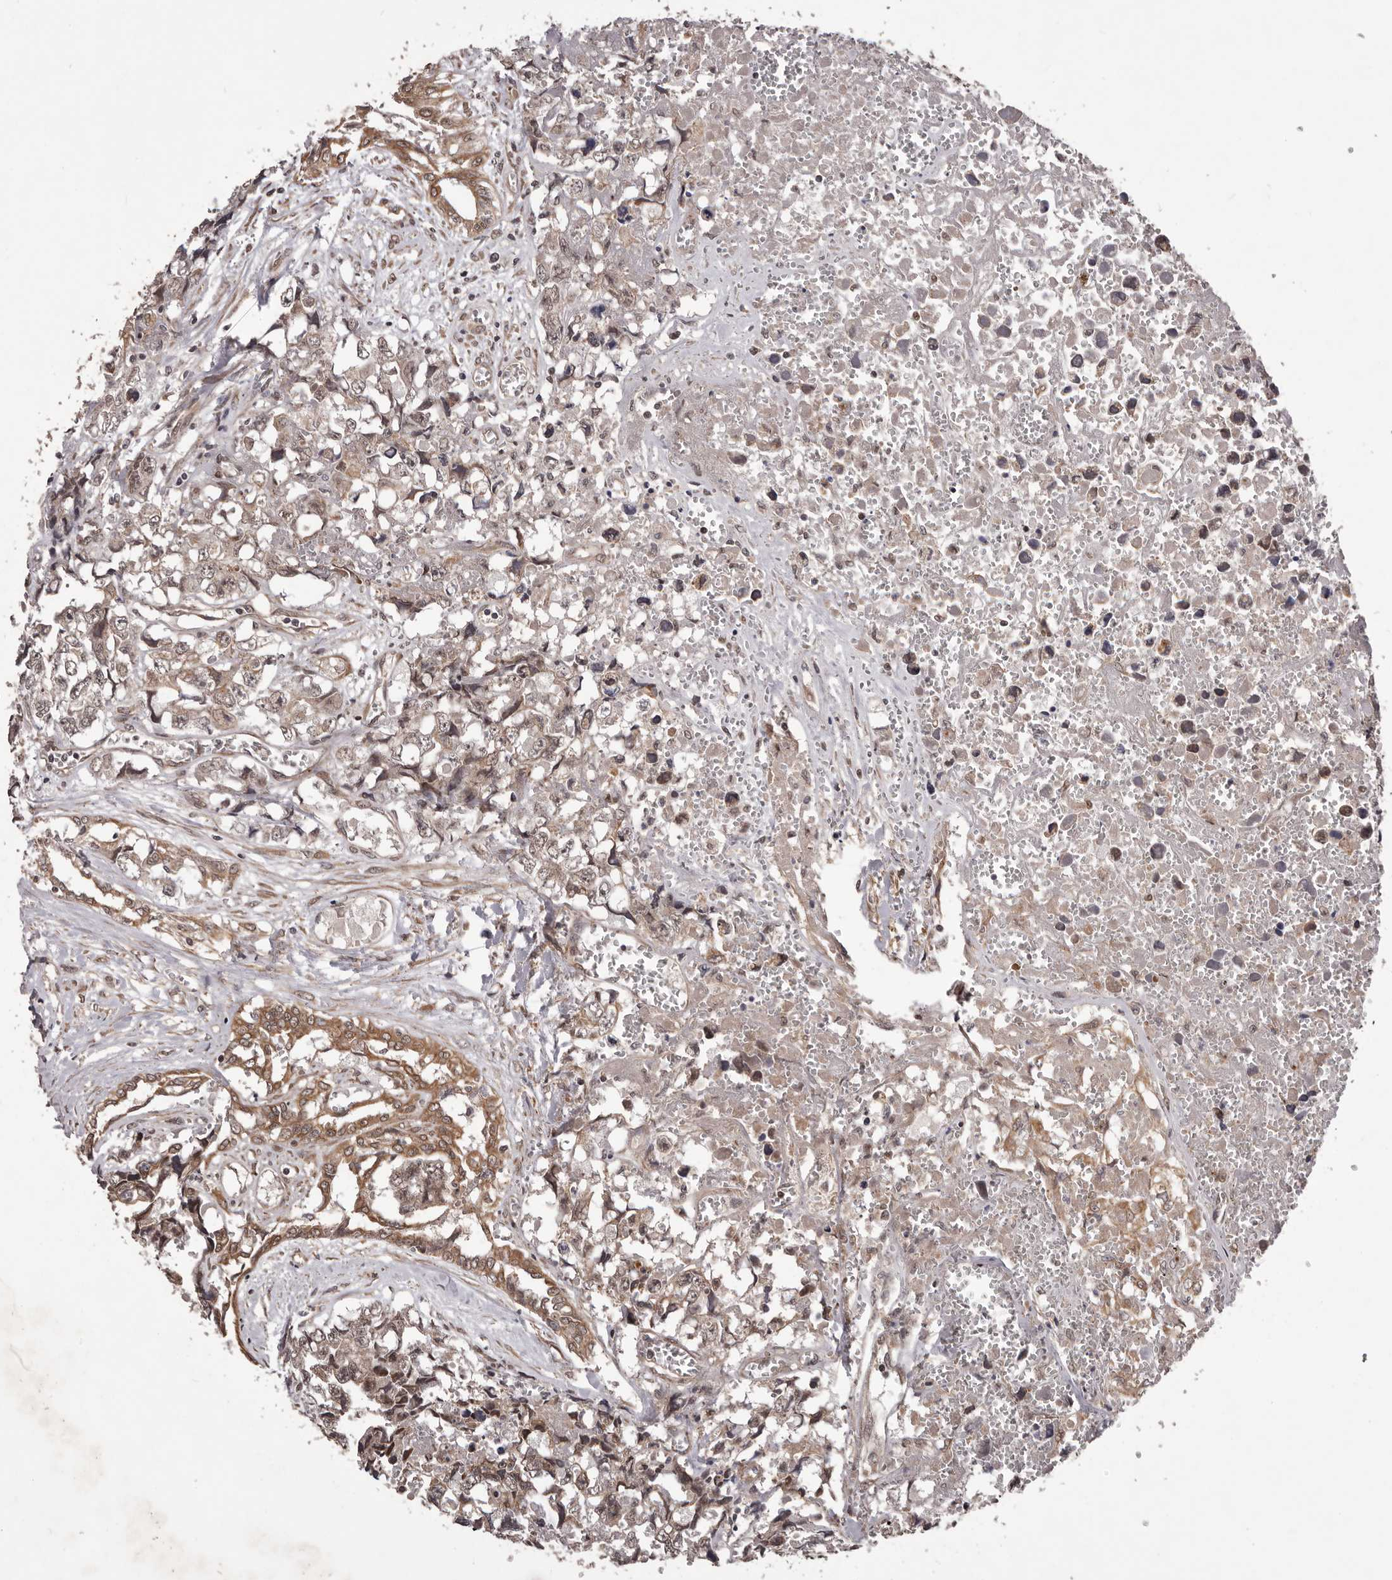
{"staining": {"intensity": "moderate", "quantity": ">75%", "location": "cytoplasmic/membranous,nuclear"}, "tissue": "testis cancer", "cell_type": "Tumor cells", "image_type": "cancer", "snomed": [{"axis": "morphology", "description": "Carcinoma, Embryonal, NOS"}, {"axis": "topography", "description": "Testis"}], "caption": "Protein staining shows moderate cytoplasmic/membranous and nuclear positivity in about >75% of tumor cells in embryonal carcinoma (testis).", "gene": "CELF3", "patient": {"sex": "male", "age": 31}}